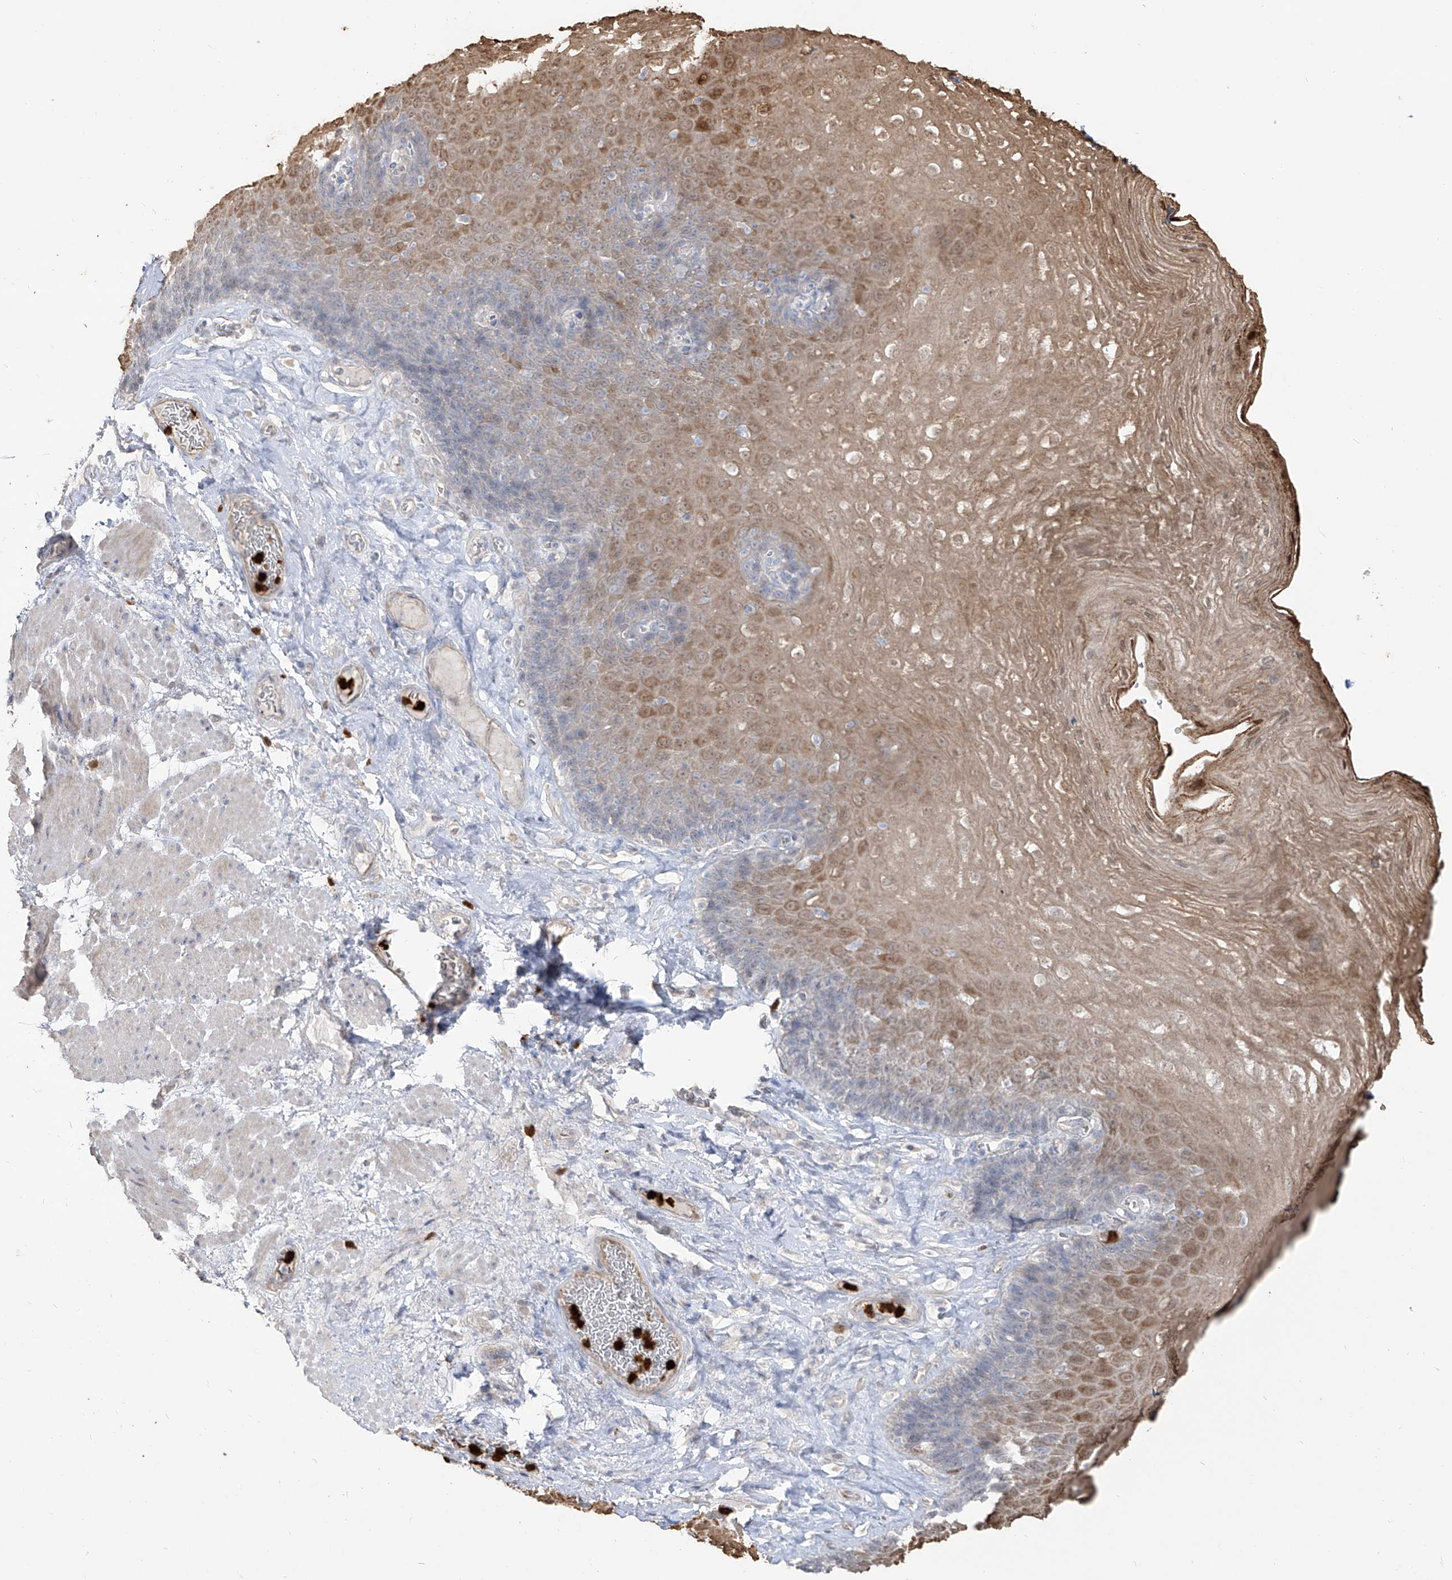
{"staining": {"intensity": "moderate", "quantity": "25%-75%", "location": "cytoplasmic/membranous,nuclear"}, "tissue": "esophagus", "cell_type": "Squamous epithelial cells", "image_type": "normal", "snomed": [{"axis": "morphology", "description": "Normal tissue, NOS"}, {"axis": "topography", "description": "Esophagus"}], "caption": "Squamous epithelial cells exhibit moderate cytoplasmic/membranous,nuclear expression in approximately 25%-75% of cells in normal esophagus. (brown staining indicates protein expression, while blue staining denotes nuclei).", "gene": "ZNF227", "patient": {"sex": "female", "age": 66}}